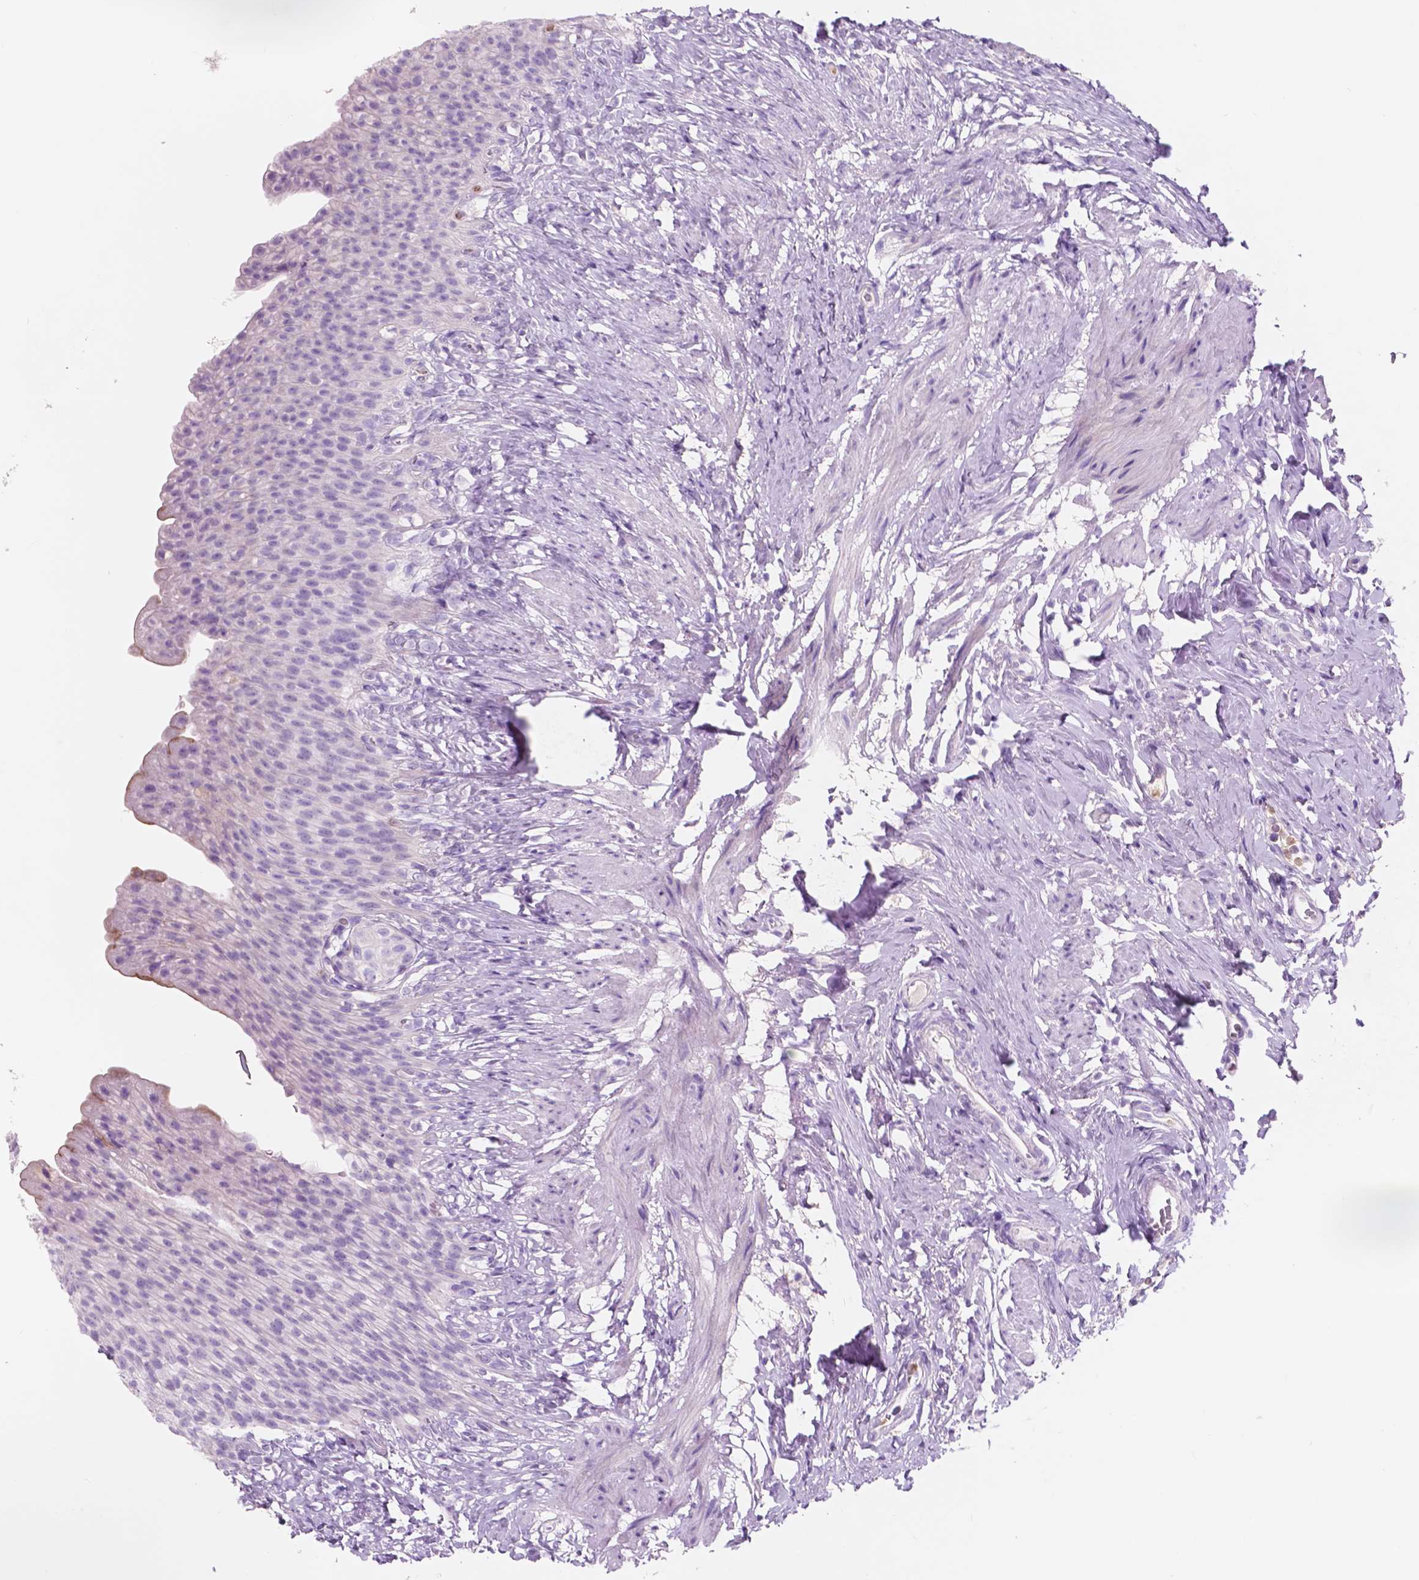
{"staining": {"intensity": "moderate", "quantity": "<25%", "location": "cytoplasmic/membranous"}, "tissue": "urinary bladder", "cell_type": "Urothelial cells", "image_type": "normal", "snomed": [{"axis": "morphology", "description": "Normal tissue, NOS"}, {"axis": "topography", "description": "Urinary bladder"}, {"axis": "topography", "description": "Prostate"}], "caption": "Protein expression analysis of unremarkable urinary bladder shows moderate cytoplasmic/membranous positivity in about <25% of urothelial cells. (Brightfield microscopy of DAB IHC at high magnification).", "gene": "CUZD1", "patient": {"sex": "male", "age": 76}}